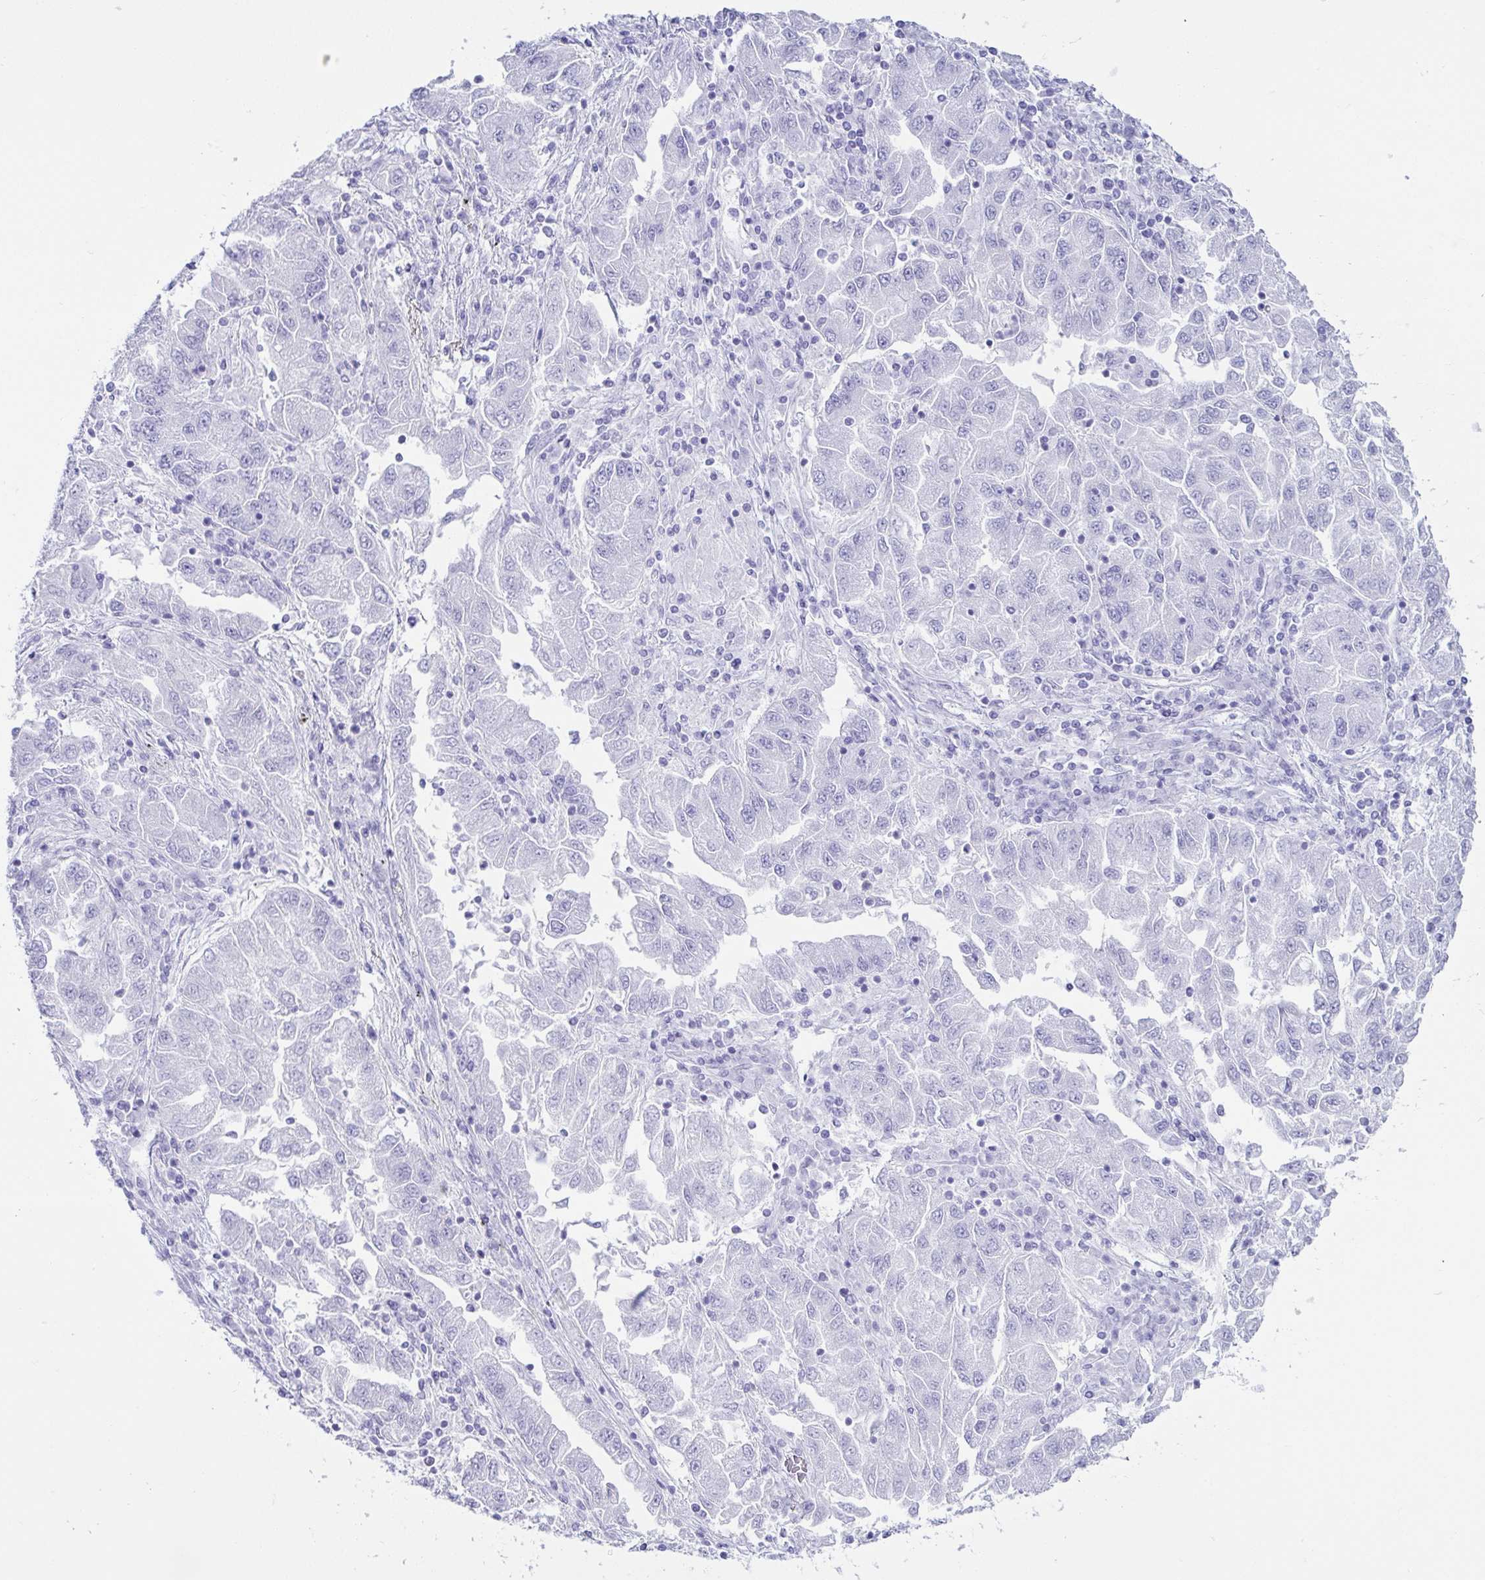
{"staining": {"intensity": "negative", "quantity": "none", "location": "none"}, "tissue": "lung cancer", "cell_type": "Tumor cells", "image_type": "cancer", "snomed": [{"axis": "morphology", "description": "Adenocarcinoma, NOS"}, {"axis": "morphology", "description": "Adenocarcinoma primary or metastatic"}, {"axis": "topography", "description": "Lung"}], "caption": "This is an IHC histopathology image of lung cancer (adenocarcinoma primary or metastatic). There is no positivity in tumor cells.", "gene": "CD164L2", "patient": {"sex": "male", "age": 74}}